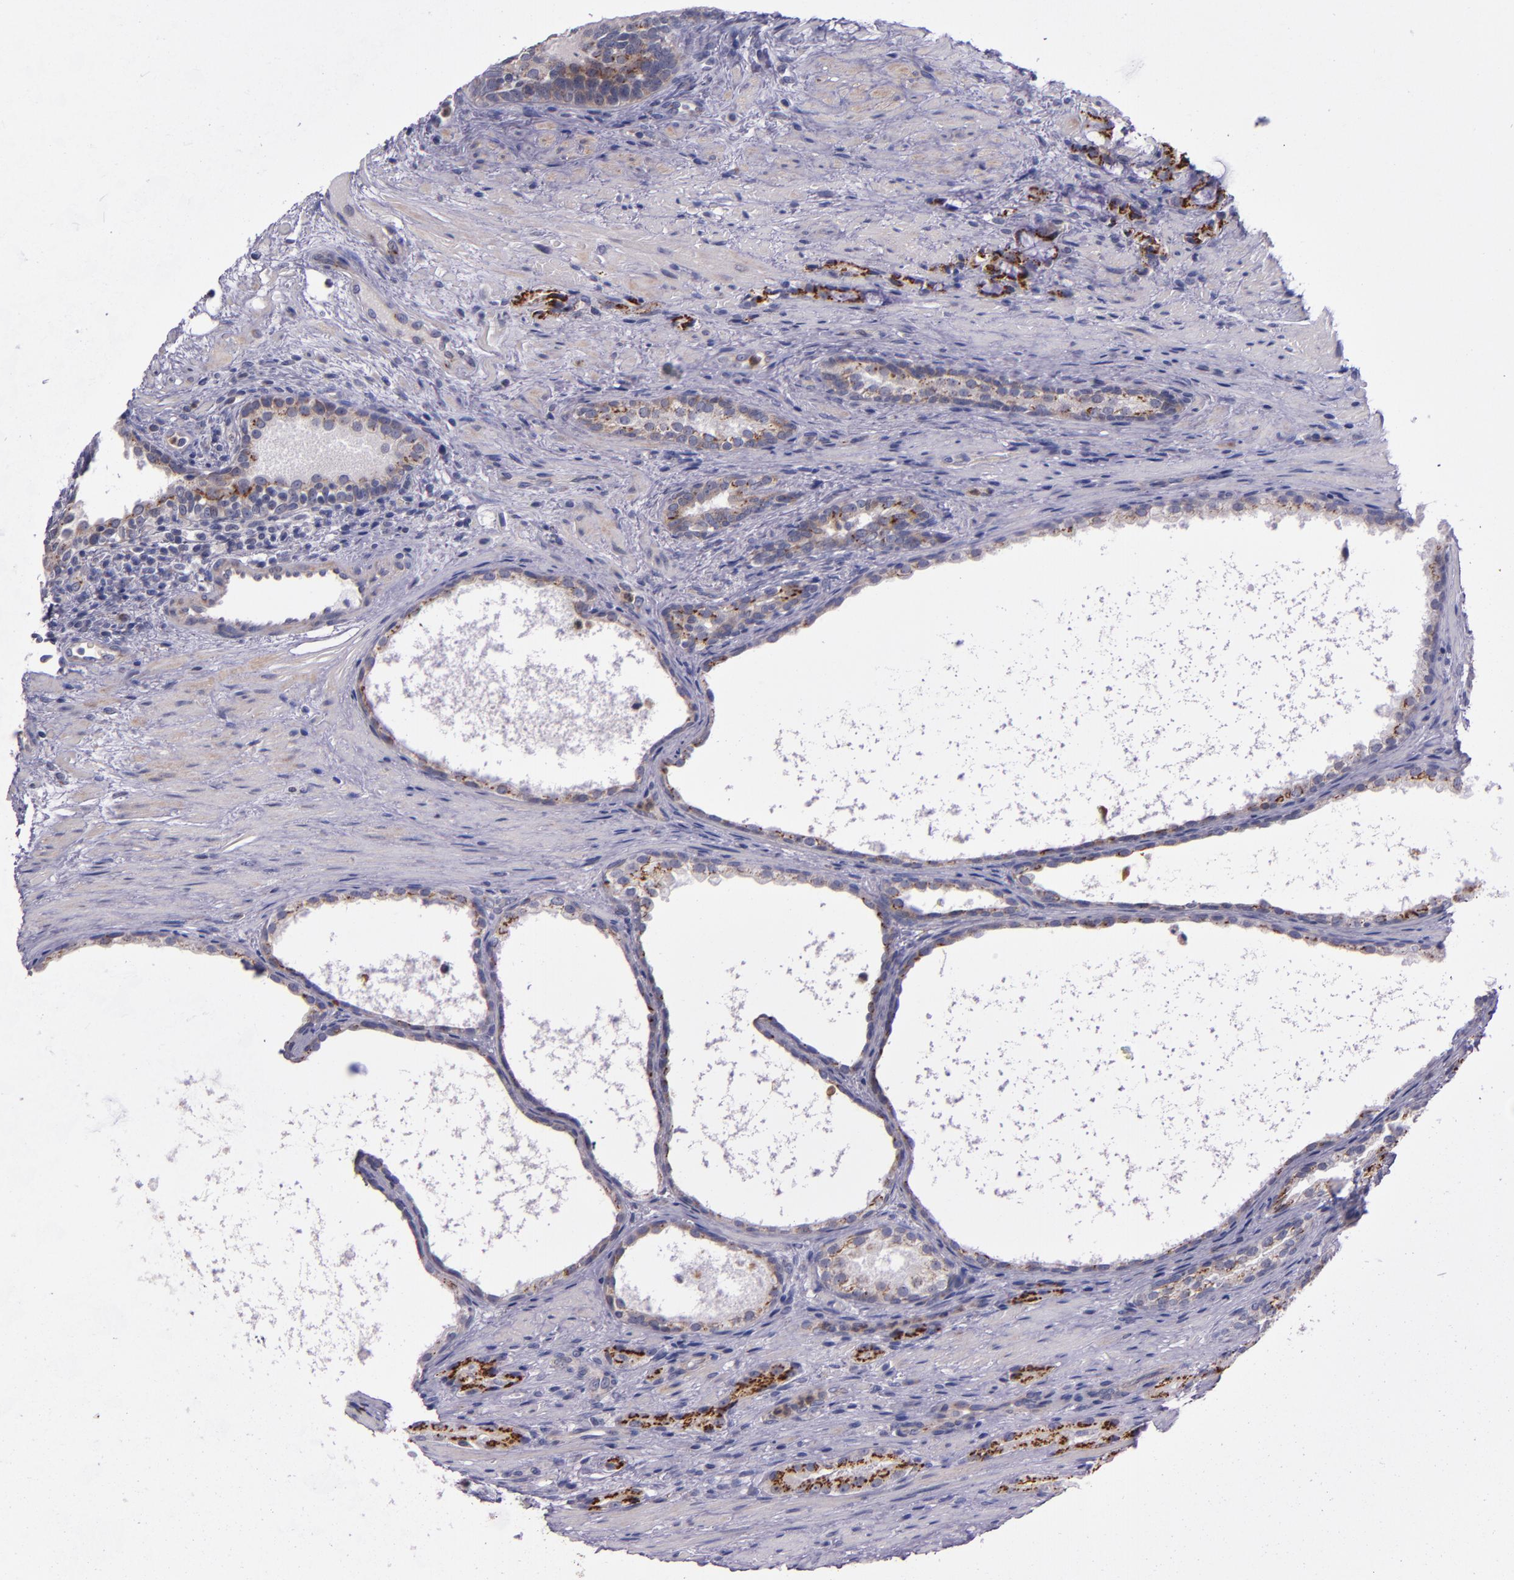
{"staining": {"intensity": "strong", "quantity": ">75%", "location": "cytoplasmic/membranous"}, "tissue": "prostate cancer", "cell_type": "Tumor cells", "image_type": "cancer", "snomed": [{"axis": "morphology", "description": "Adenocarcinoma, High grade"}, {"axis": "topography", "description": "Prostate"}], "caption": "Protein positivity by immunohistochemistry (IHC) demonstrates strong cytoplasmic/membranous staining in approximately >75% of tumor cells in prostate adenocarcinoma (high-grade).", "gene": "RAB41", "patient": {"sex": "male", "age": 72}}